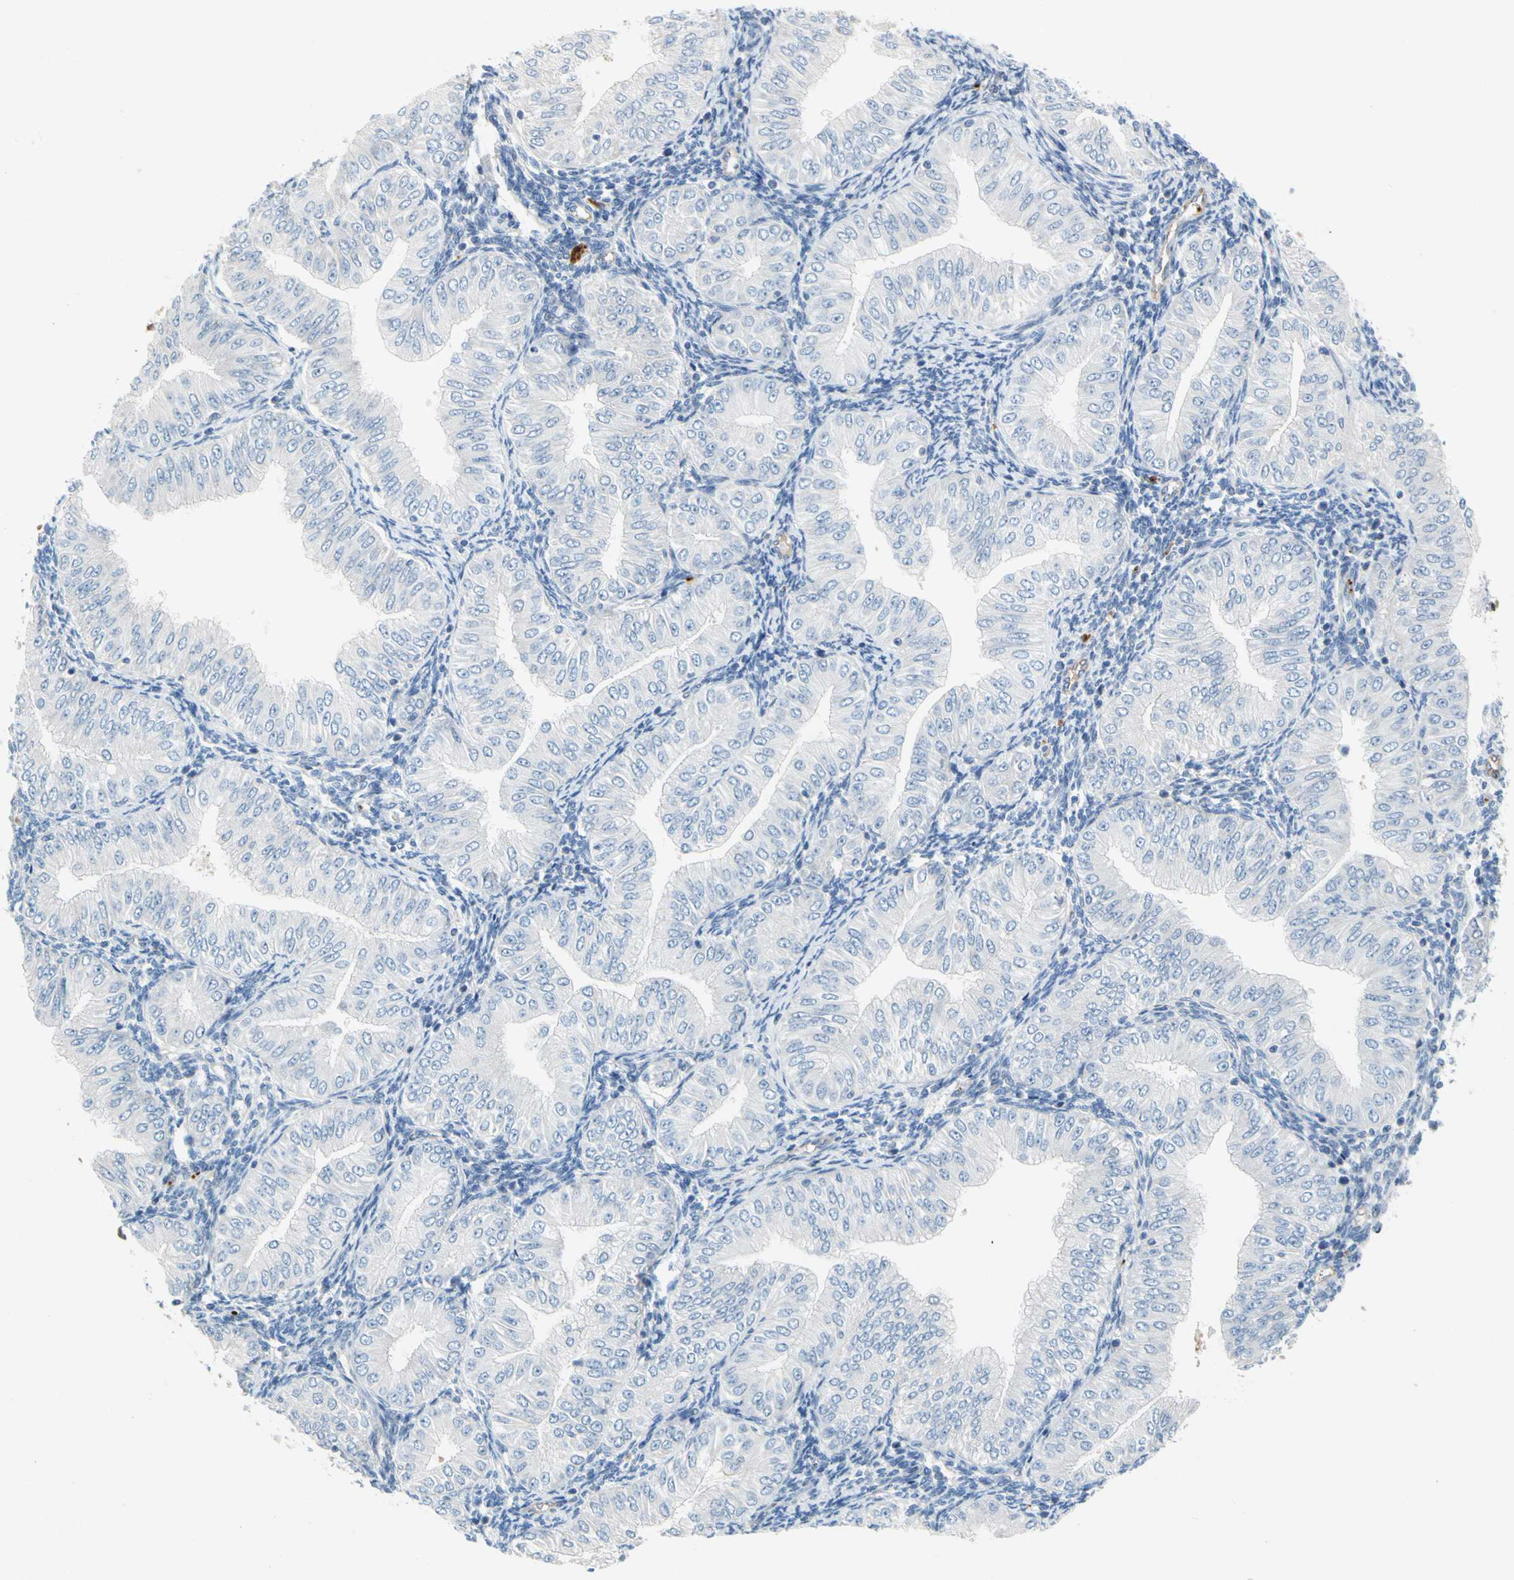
{"staining": {"intensity": "negative", "quantity": "none", "location": "none"}, "tissue": "endometrial cancer", "cell_type": "Tumor cells", "image_type": "cancer", "snomed": [{"axis": "morphology", "description": "Normal tissue, NOS"}, {"axis": "morphology", "description": "Adenocarcinoma, NOS"}, {"axis": "topography", "description": "Endometrium"}], "caption": "Endometrial adenocarcinoma was stained to show a protein in brown. There is no significant expression in tumor cells. (Brightfield microscopy of DAB immunohistochemistry (IHC) at high magnification).", "gene": "PPBP", "patient": {"sex": "female", "age": 53}}